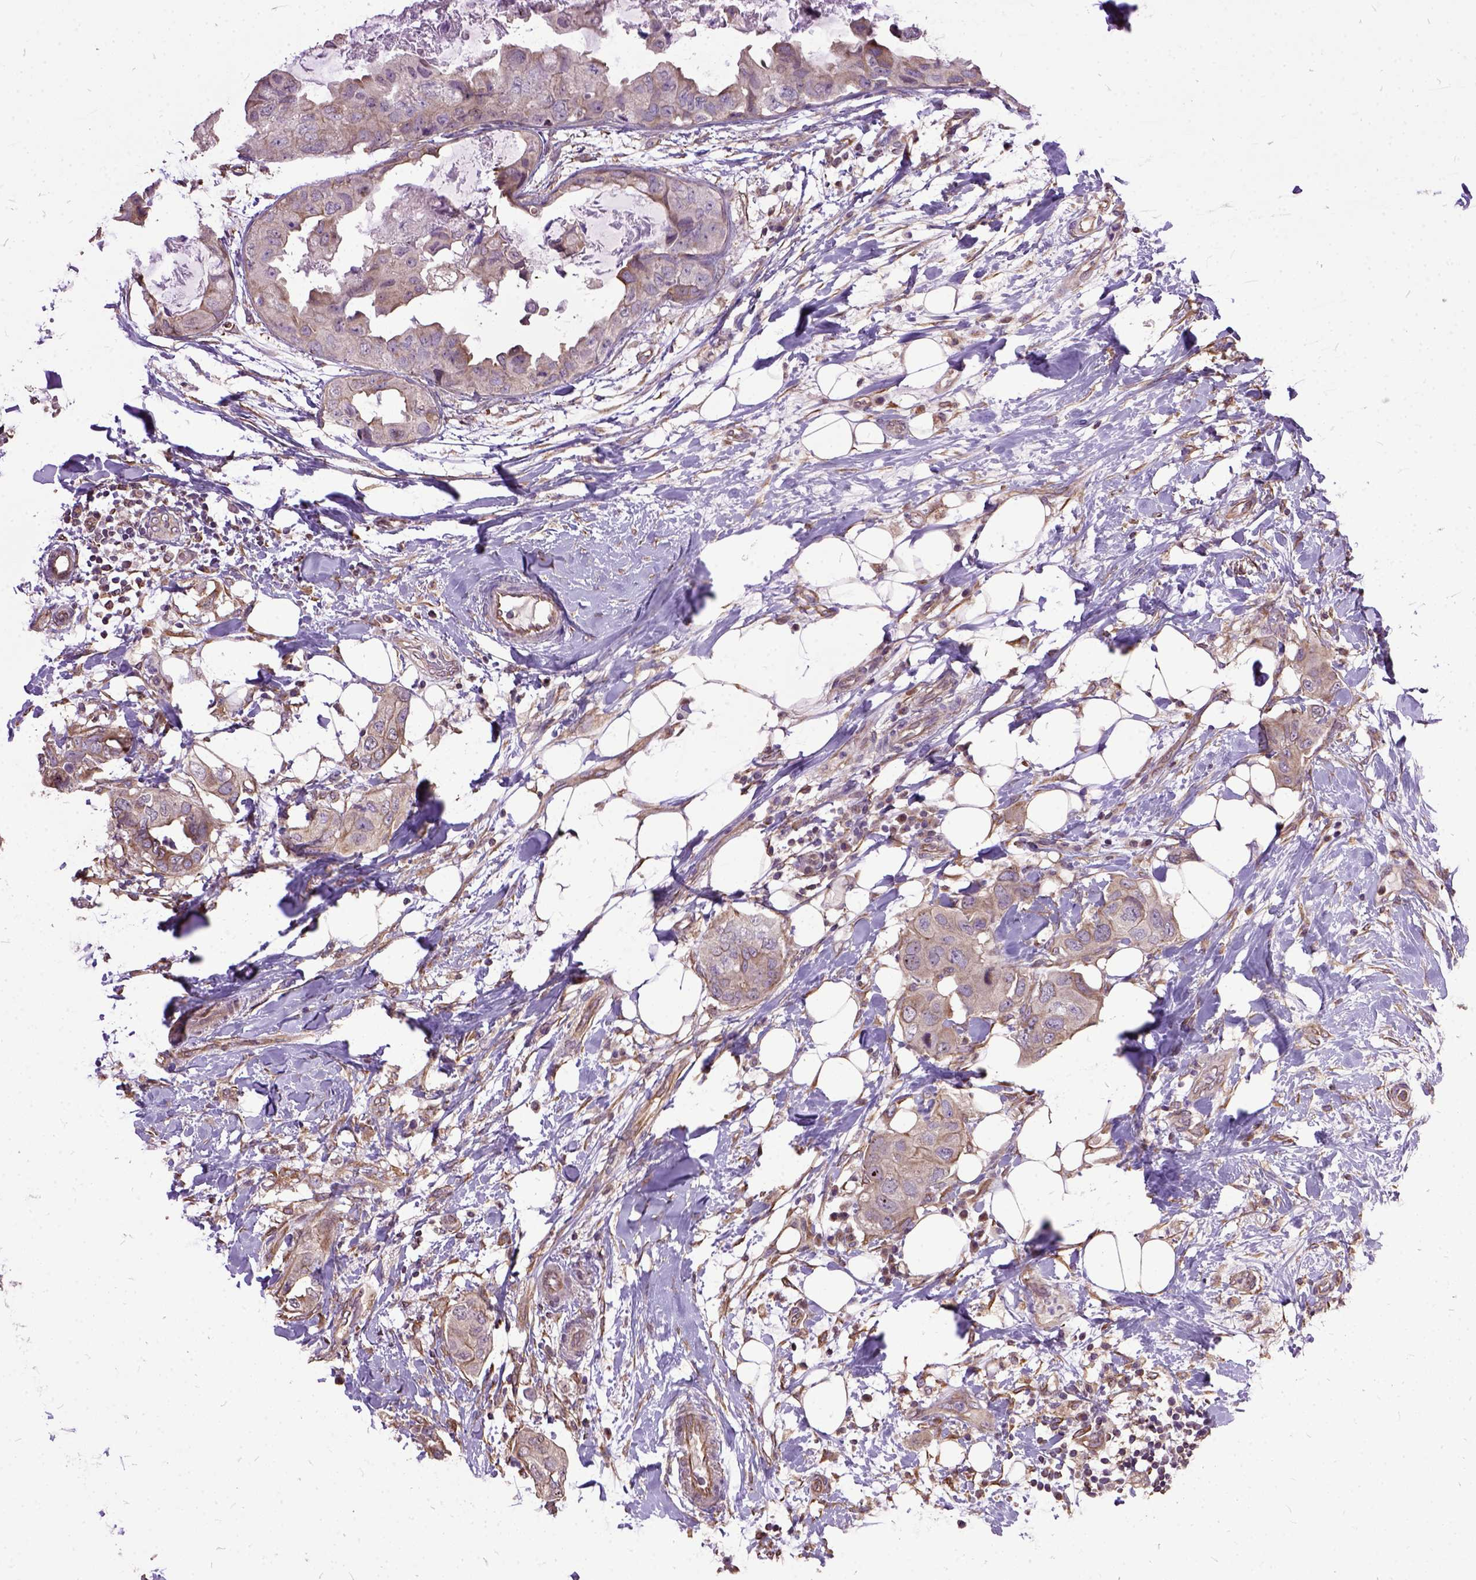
{"staining": {"intensity": "weak", "quantity": ">75%", "location": "cytoplasmic/membranous"}, "tissue": "breast cancer", "cell_type": "Tumor cells", "image_type": "cancer", "snomed": [{"axis": "morphology", "description": "Normal tissue, NOS"}, {"axis": "morphology", "description": "Duct carcinoma"}, {"axis": "topography", "description": "Breast"}], "caption": "Weak cytoplasmic/membranous positivity is seen in about >75% of tumor cells in breast infiltrating ductal carcinoma.", "gene": "AREG", "patient": {"sex": "female", "age": 40}}